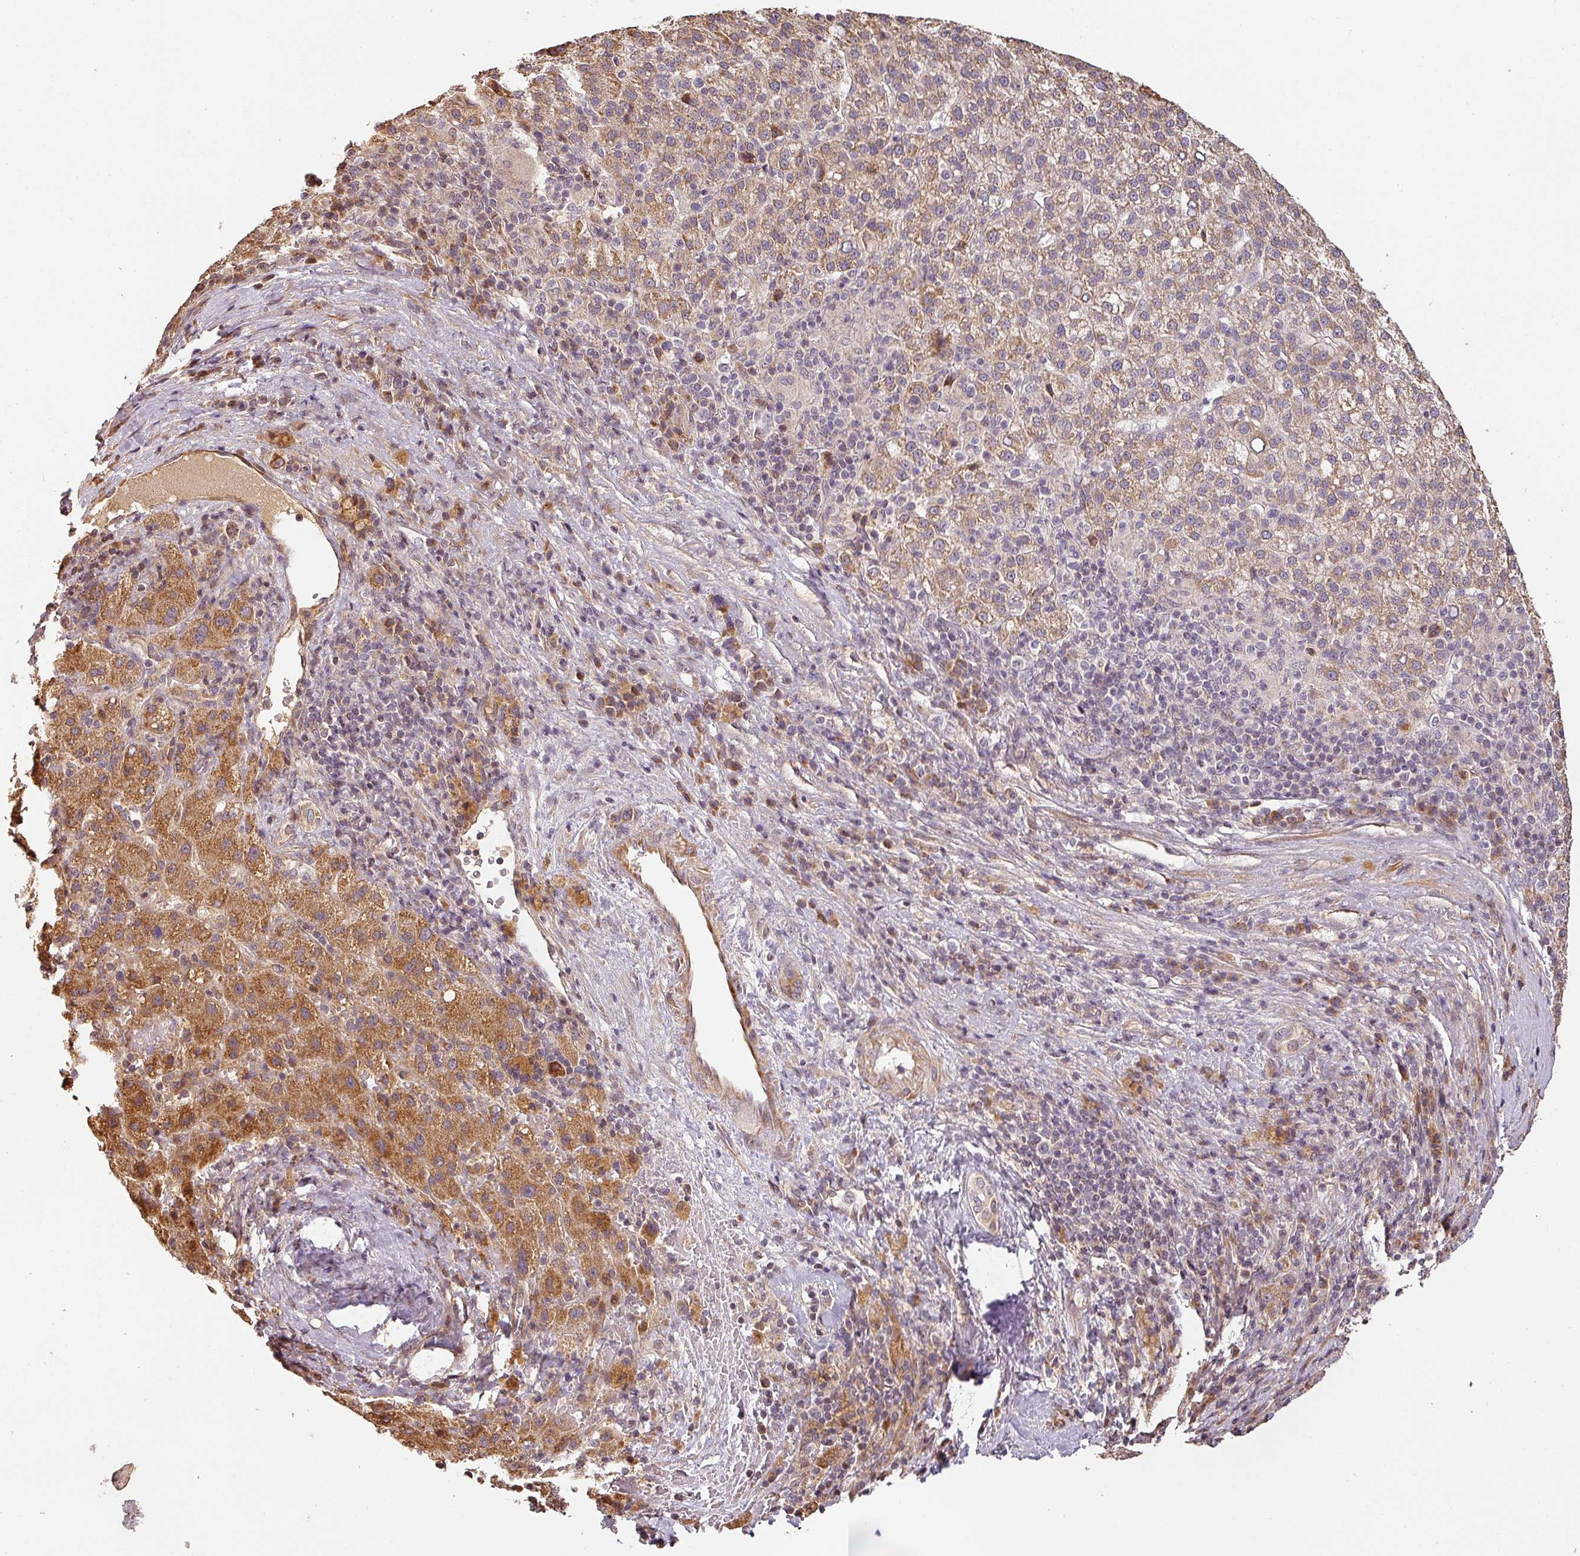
{"staining": {"intensity": "weak", "quantity": ">75%", "location": "cytoplasmic/membranous"}, "tissue": "liver cancer", "cell_type": "Tumor cells", "image_type": "cancer", "snomed": [{"axis": "morphology", "description": "Carcinoma, Hepatocellular, NOS"}, {"axis": "topography", "description": "Liver"}], "caption": "Weak cytoplasmic/membranous positivity for a protein is seen in about >75% of tumor cells of liver cancer using IHC.", "gene": "BPIFB3", "patient": {"sex": "female", "age": 58}}